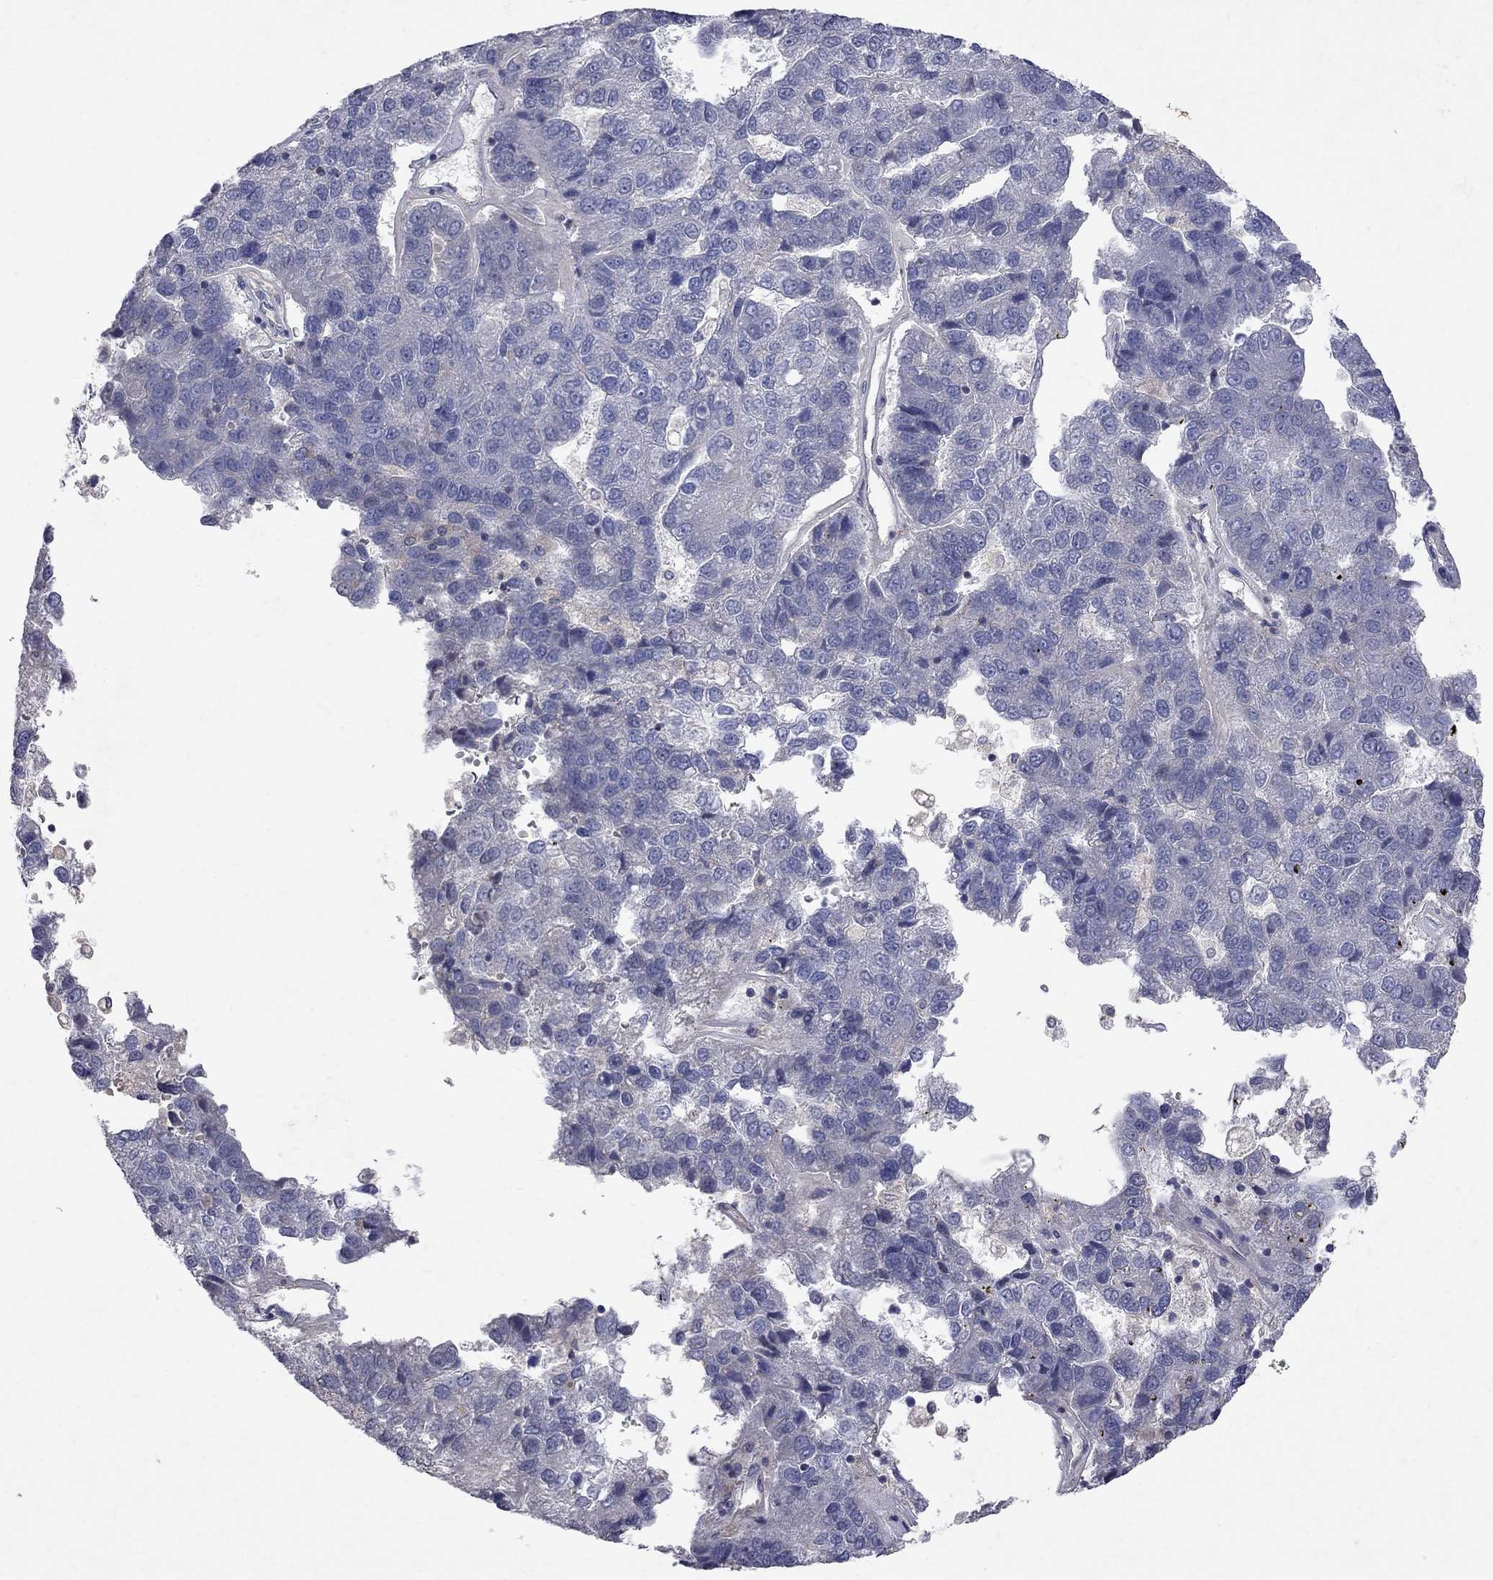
{"staining": {"intensity": "negative", "quantity": "none", "location": "none"}, "tissue": "pancreatic cancer", "cell_type": "Tumor cells", "image_type": "cancer", "snomed": [{"axis": "morphology", "description": "Adenocarcinoma, NOS"}, {"axis": "topography", "description": "Pancreas"}], "caption": "Tumor cells show no significant positivity in pancreatic adenocarcinoma.", "gene": "ABI3", "patient": {"sex": "female", "age": 61}}